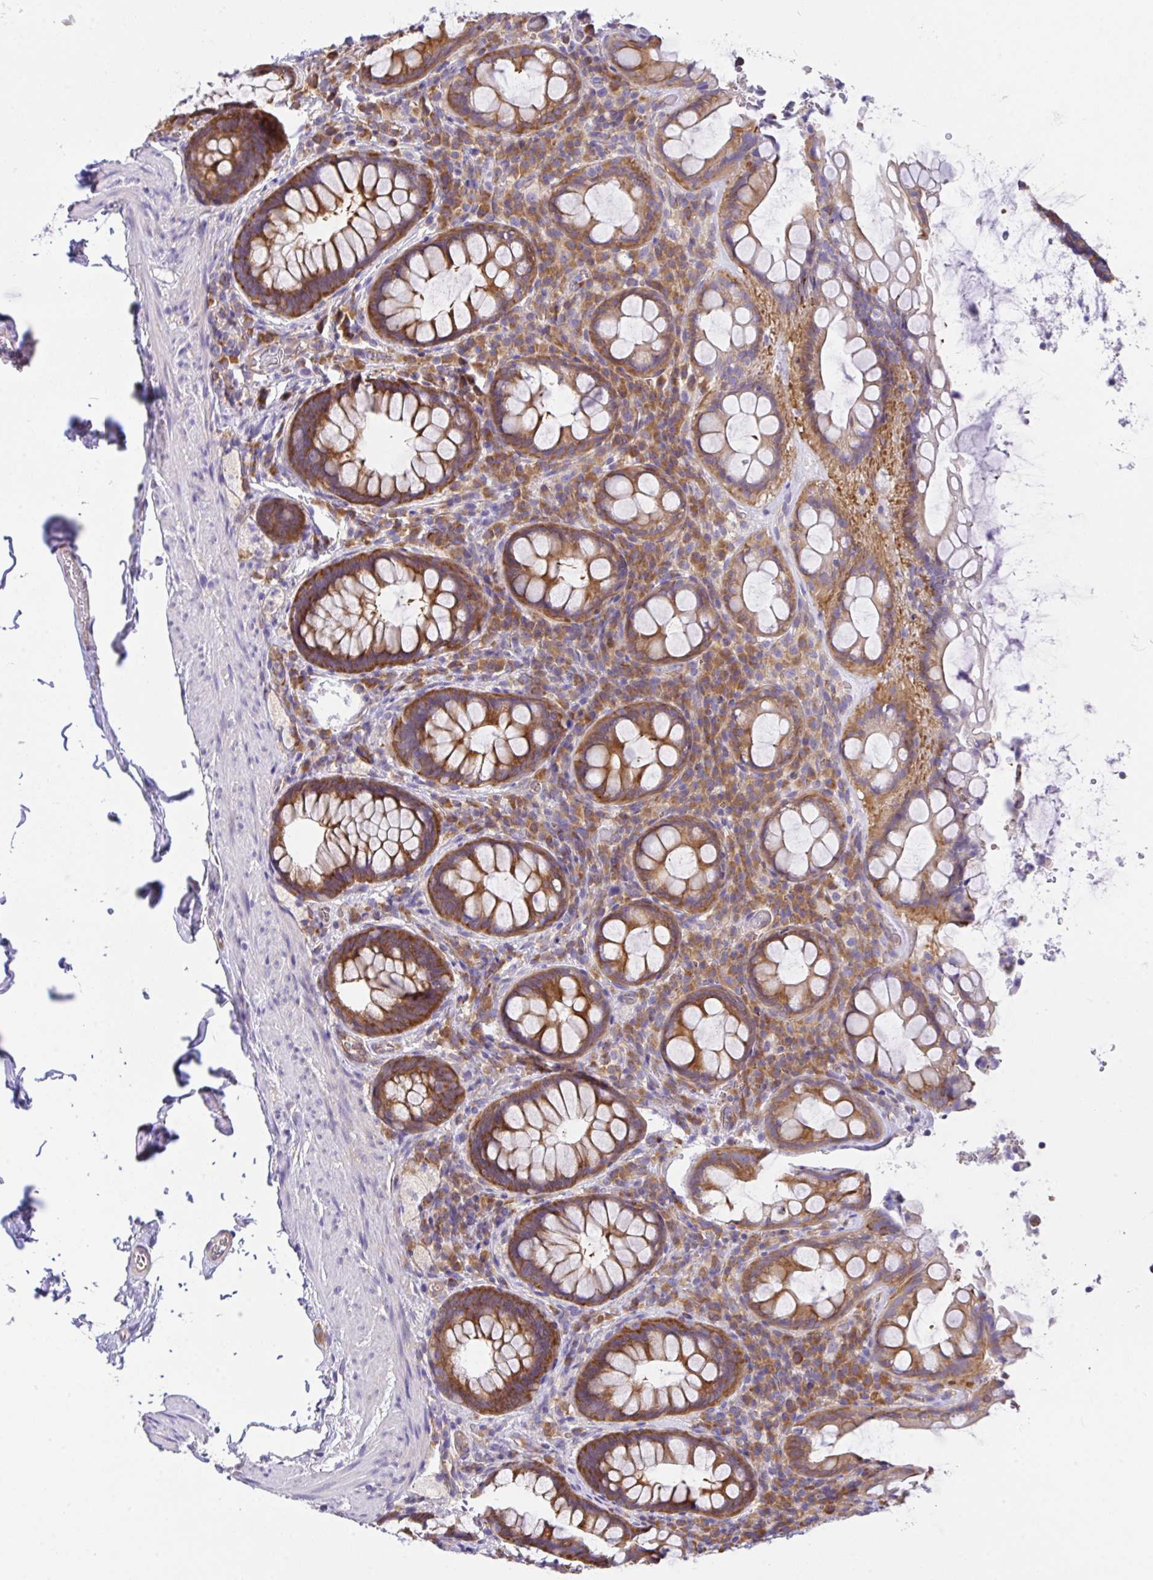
{"staining": {"intensity": "strong", "quantity": ">75%", "location": "cytoplasmic/membranous"}, "tissue": "rectum", "cell_type": "Glandular cells", "image_type": "normal", "snomed": [{"axis": "morphology", "description": "Normal tissue, NOS"}, {"axis": "topography", "description": "Rectum"}], "caption": "Immunohistochemical staining of unremarkable human rectum demonstrates strong cytoplasmic/membranous protein positivity in about >75% of glandular cells.", "gene": "GFPT2", "patient": {"sex": "female", "age": 69}}